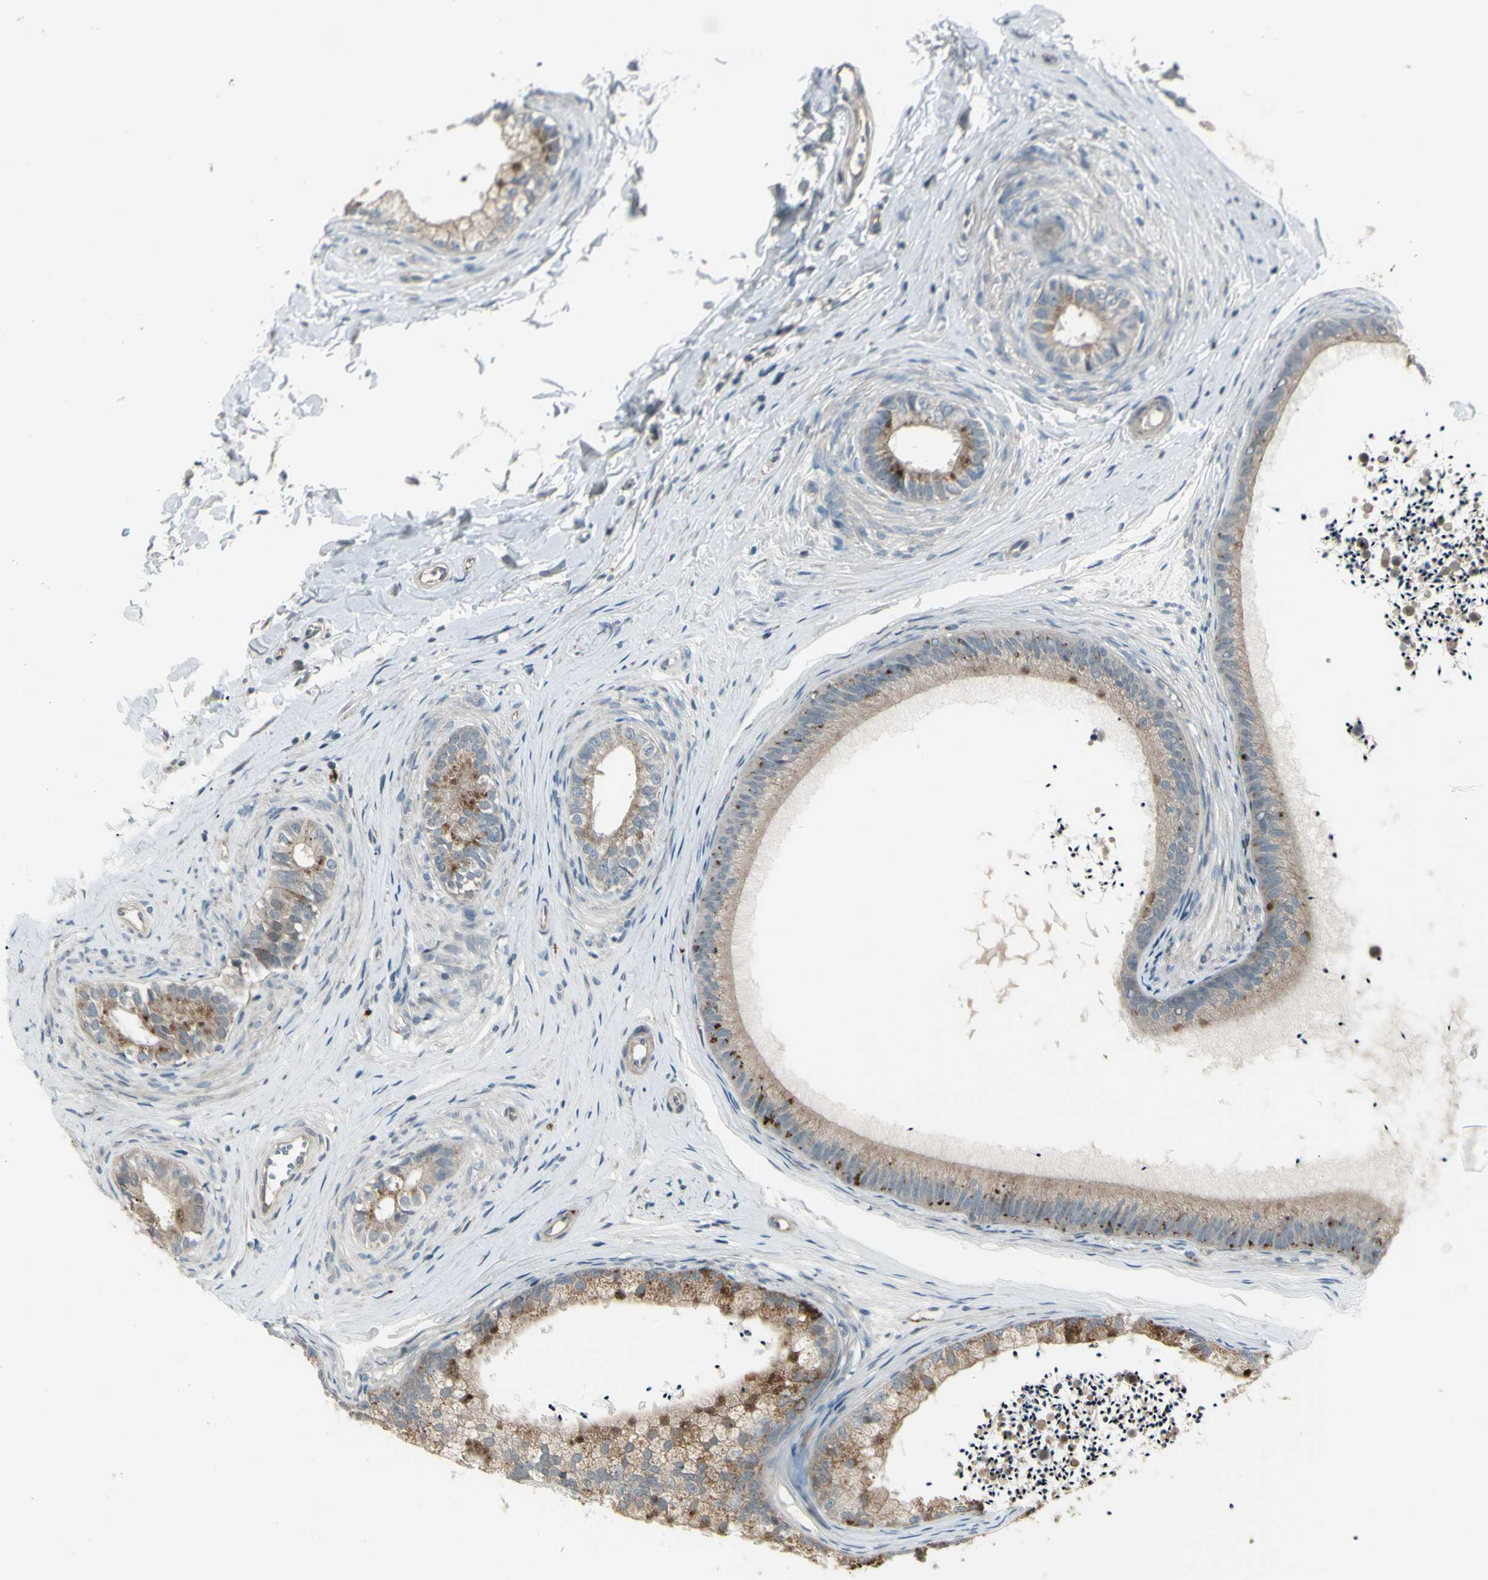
{"staining": {"intensity": "moderate", "quantity": ">75%", "location": "cytoplasmic/membranous"}, "tissue": "epididymis", "cell_type": "Glandular cells", "image_type": "normal", "snomed": [{"axis": "morphology", "description": "Normal tissue, NOS"}, {"axis": "topography", "description": "Epididymis"}], "caption": "IHC of normal epididymis reveals medium levels of moderate cytoplasmic/membranous staining in about >75% of glandular cells.", "gene": "OSTM1", "patient": {"sex": "male", "age": 56}}